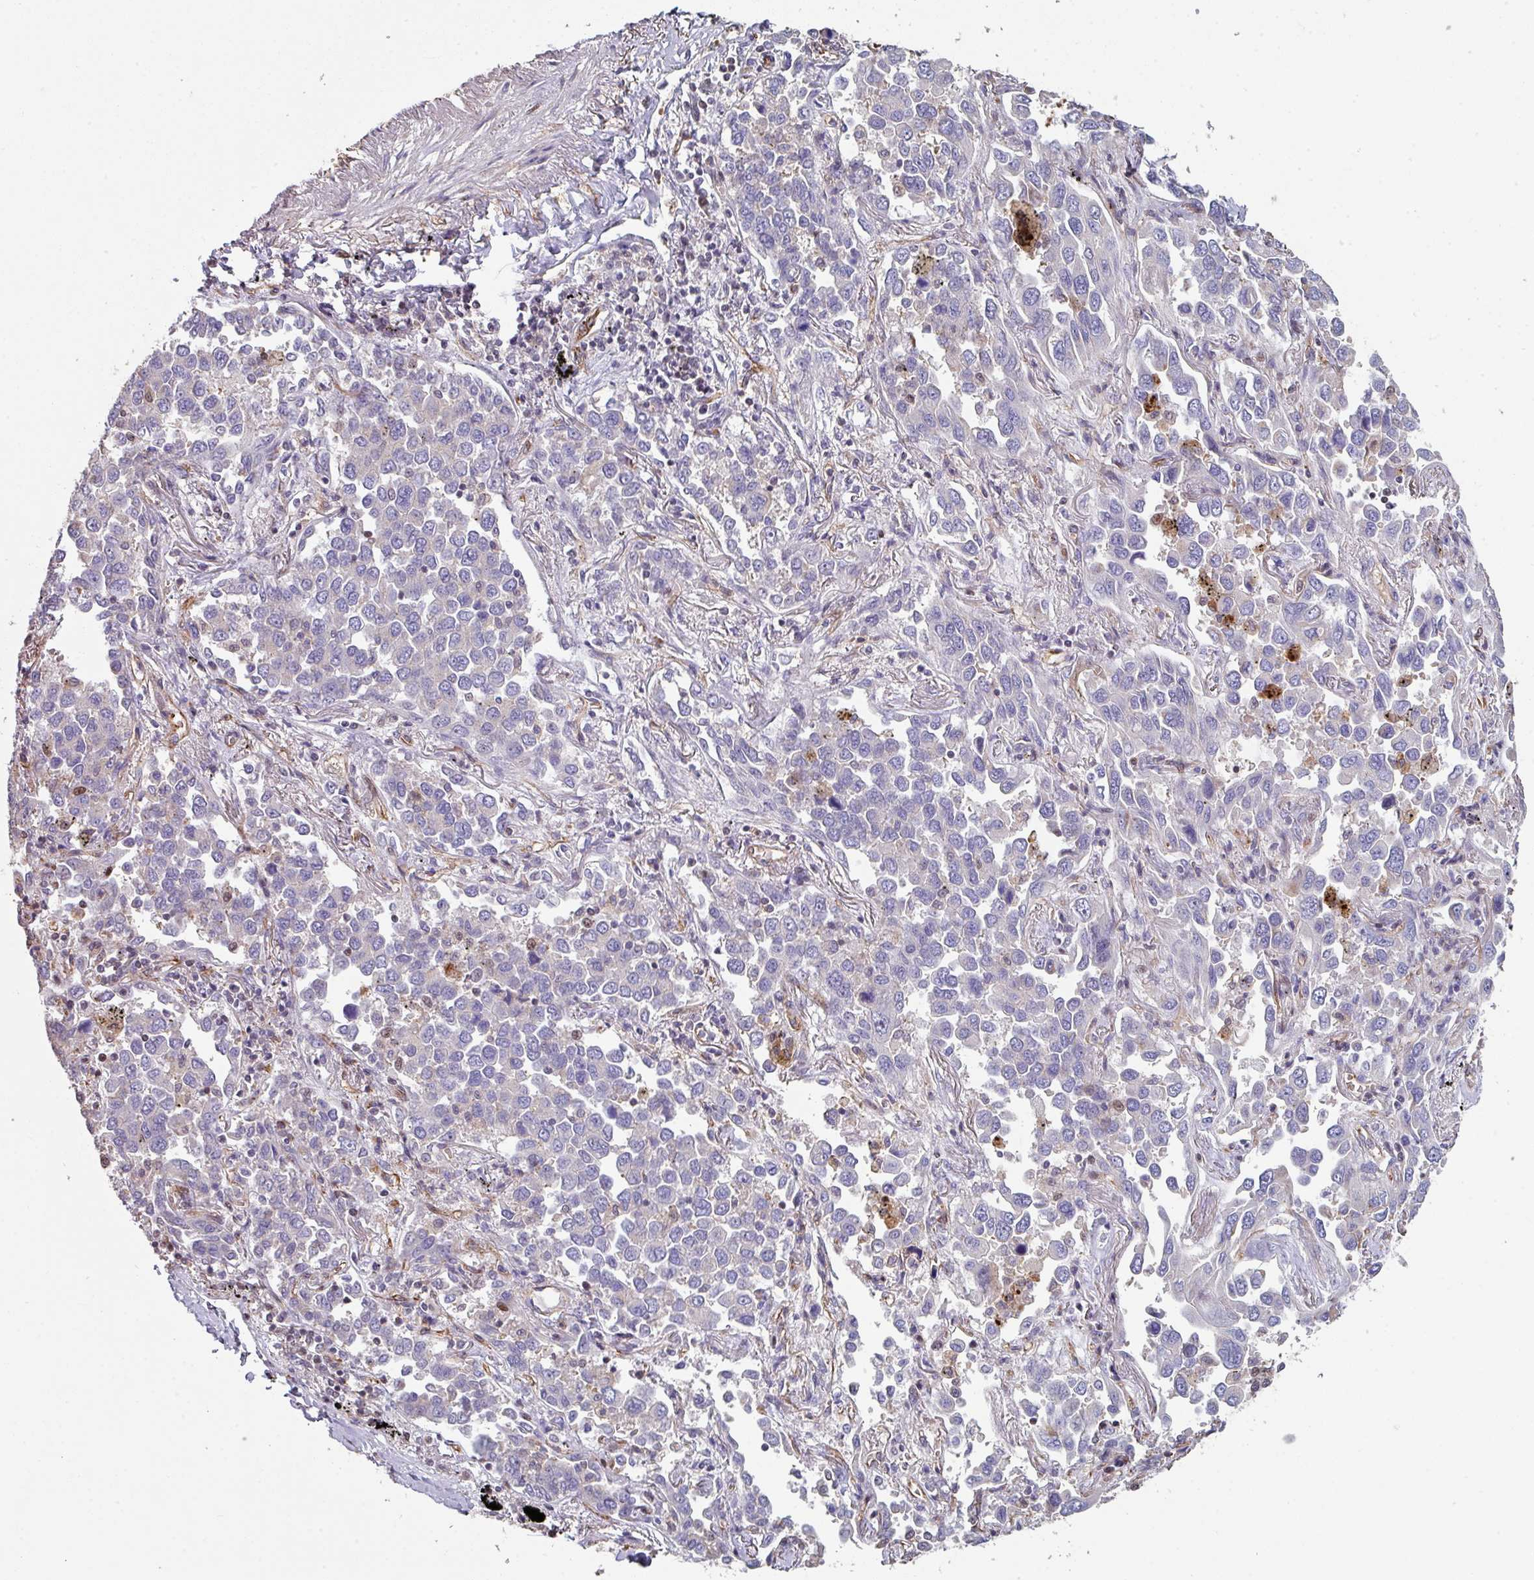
{"staining": {"intensity": "negative", "quantity": "none", "location": "none"}, "tissue": "lung cancer", "cell_type": "Tumor cells", "image_type": "cancer", "snomed": [{"axis": "morphology", "description": "Adenocarcinoma, NOS"}, {"axis": "topography", "description": "Lung"}], "caption": "A photomicrograph of lung adenocarcinoma stained for a protein reveals no brown staining in tumor cells.", "gene": "ANO9", "patient": {"sex": "male", "age": 67}}